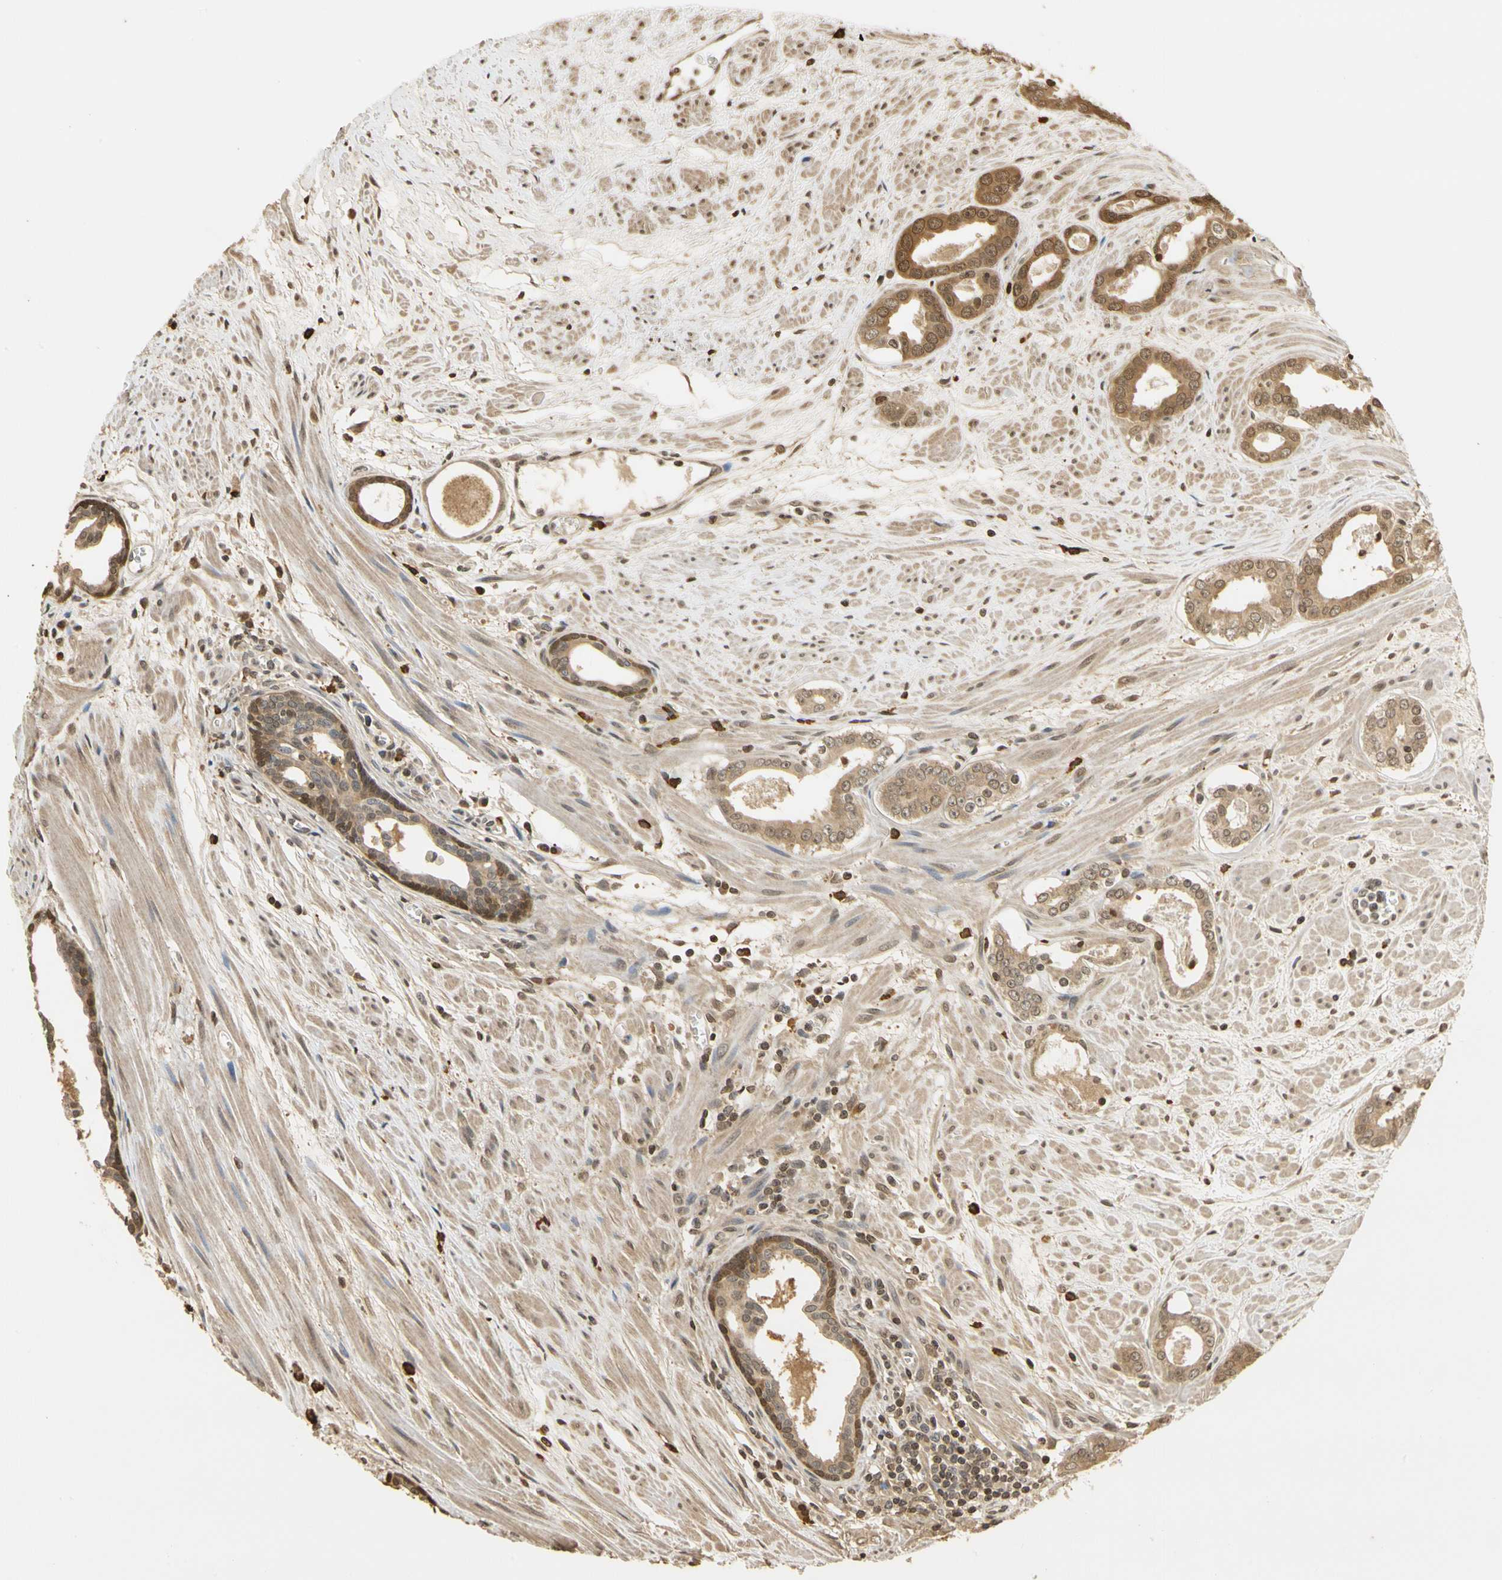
{"staining": {"intensity": "moderate", "quantity": ">75%", "location": "cytoplasmic/membranous,nuclear"}, "tissue": "prostate cancer", "cell_type": "Tumor cells", "image_type": "cancer", "snomed": [{"axis": "morphology", "description": "Adenocarcinoma, Low grade"}, {"axis": "topography", "description": "Prostate"}], "caption": "This is a micrograph of immunohistochemistry staining of prostate cancer, which shows moderate staining in the cytoplasmic/membranous and nuclear of tumor cells.", "gene": "SOD1", "patient": {"sex": "male", "age": 57}}